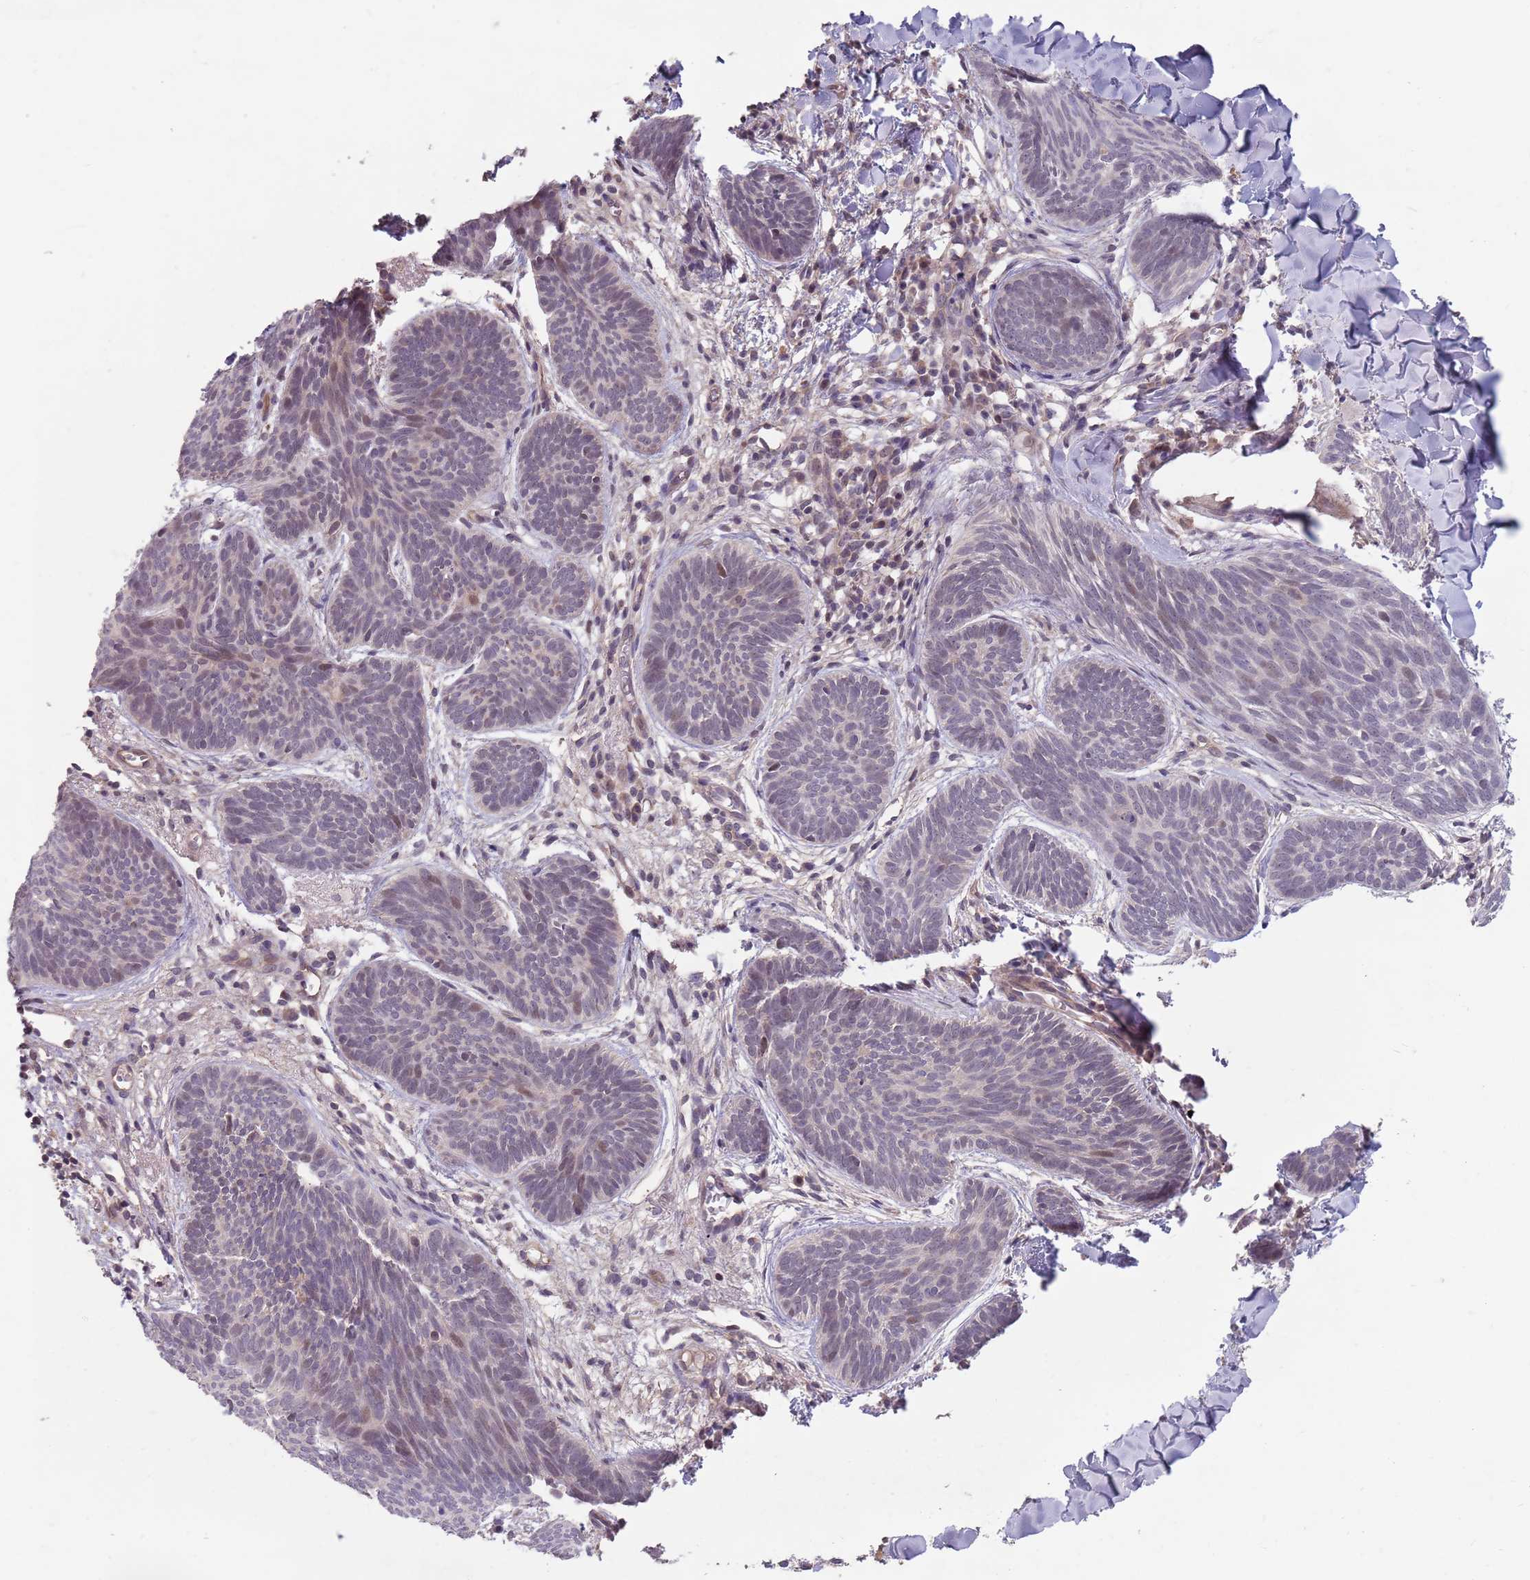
{"staining": {"intensity": "weak", "quantity": "<25%", "location": "cytoplasmic/membranous"}, "tissue": "skin cancer", "cell_type": "Tumor cells", "image_type": "cancer", "snomed": [{"axis": "morphology", "description": "Basal cell carcinoma"}, {"axis": "topography", "description": "Skin"}], "caption": "Tumor cells are negative for protein expression in human skin basal cell carcinoma. The staining is performed using DAB (3,3'-diaminobenzidine) brown chromogen with nuclei counter-stained in using hematoxylin.", "gene": "MEI1", "patient": {"sex": "female", "age": 81}}